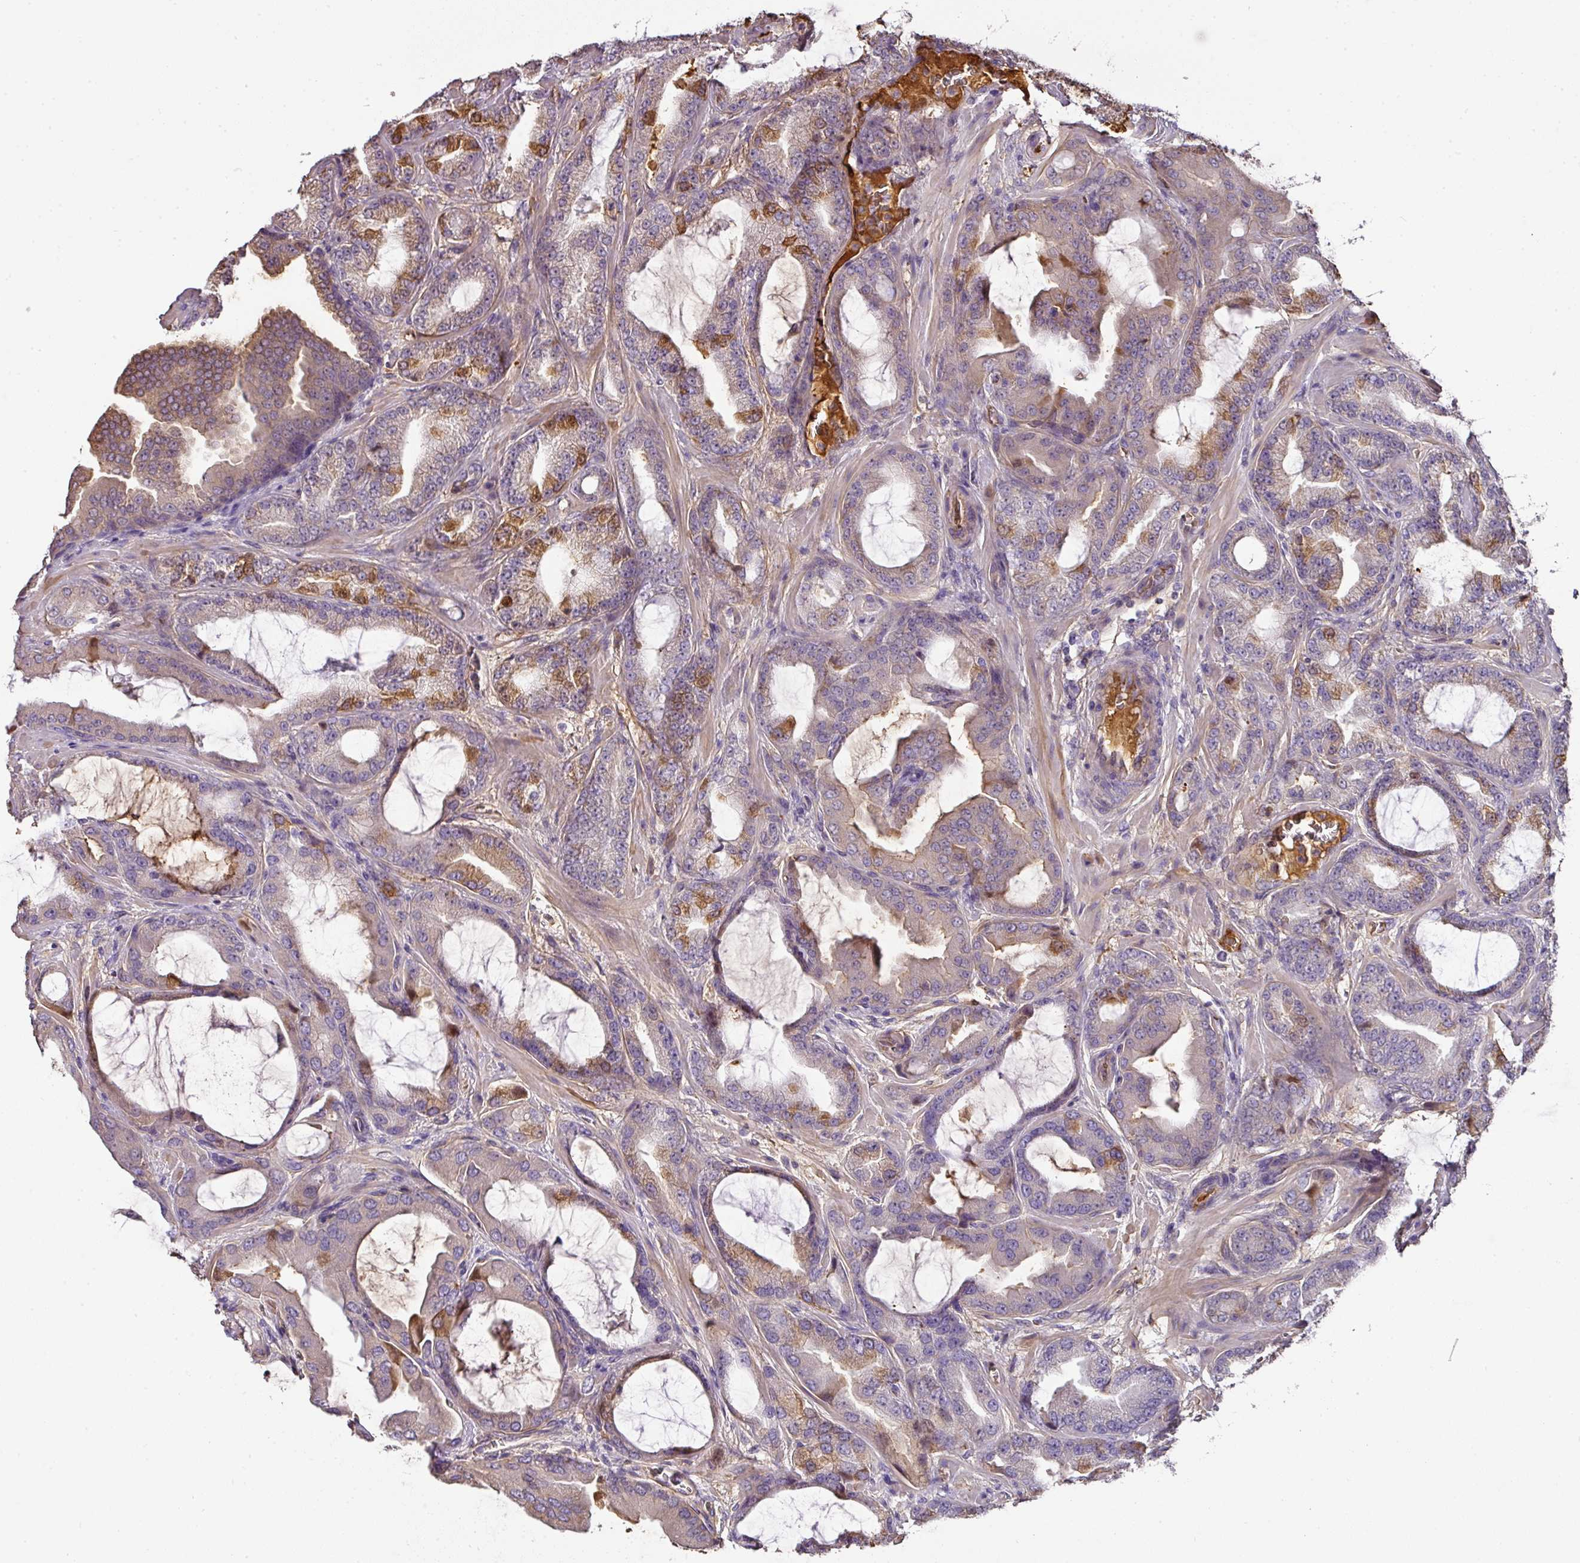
{"staining": {"intensity": "moderate", "quantity": "<25%", "location": "cytoplasmic/membranous"}, "tissue": "prostate cancer", "cell_type": "Tumor cells", "image_type": "cancer", "snomed": [{"axis": "morphology", "description": "Adenocarcinoma, High grade"}, {"axis": "topography", "description": "Prostate"}], "caption": "Prostate adenocarcinoma (high-grade) stained with a protein marker shows moderate staining in tumor cells.", "gene": "CCZ1", "patient": {"sex": "male", "age": 68}}